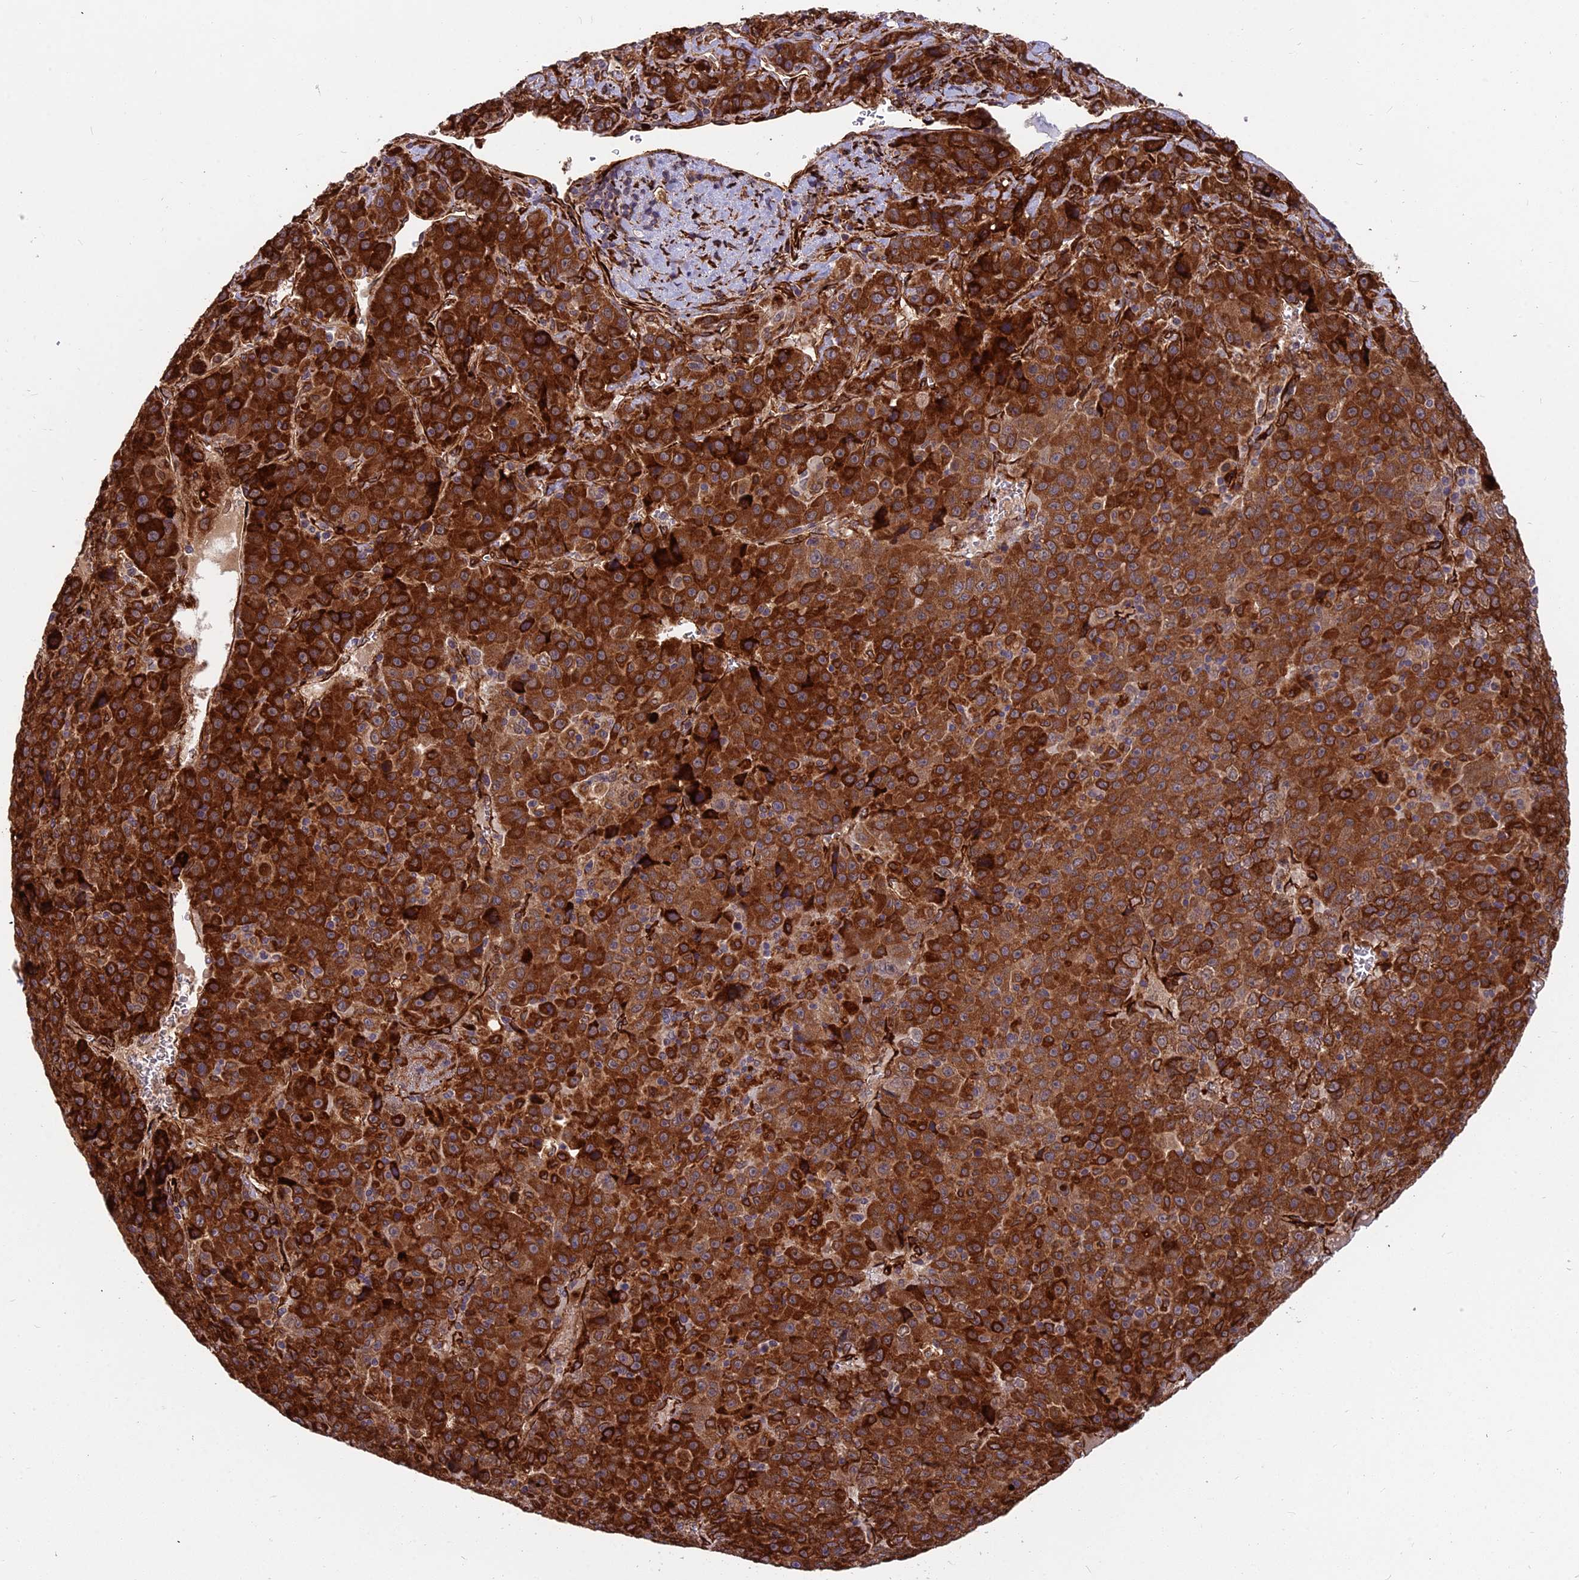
{"staining": {"intensity": "strong", "quantity": ">75%", "location": "cytoplasmic/membranous"}, "tissue": "liver cancer", "cell_type": "Tumor cells", "image_type": "cancer", "snomed": [{"axis": "morphology", "description": "Carcinoma, Hepatocellular, NOS"}, {"axis": "topography", "description": "Liver"}], "caption": "This is an image of IHC staining of liver hepatocellular carcinoma, which shows strong positivity in the cytoplasmic/membranous of tumor cells.", "gene": "NDUFAF7", "patient": {"sex": "female", "age": 53}}